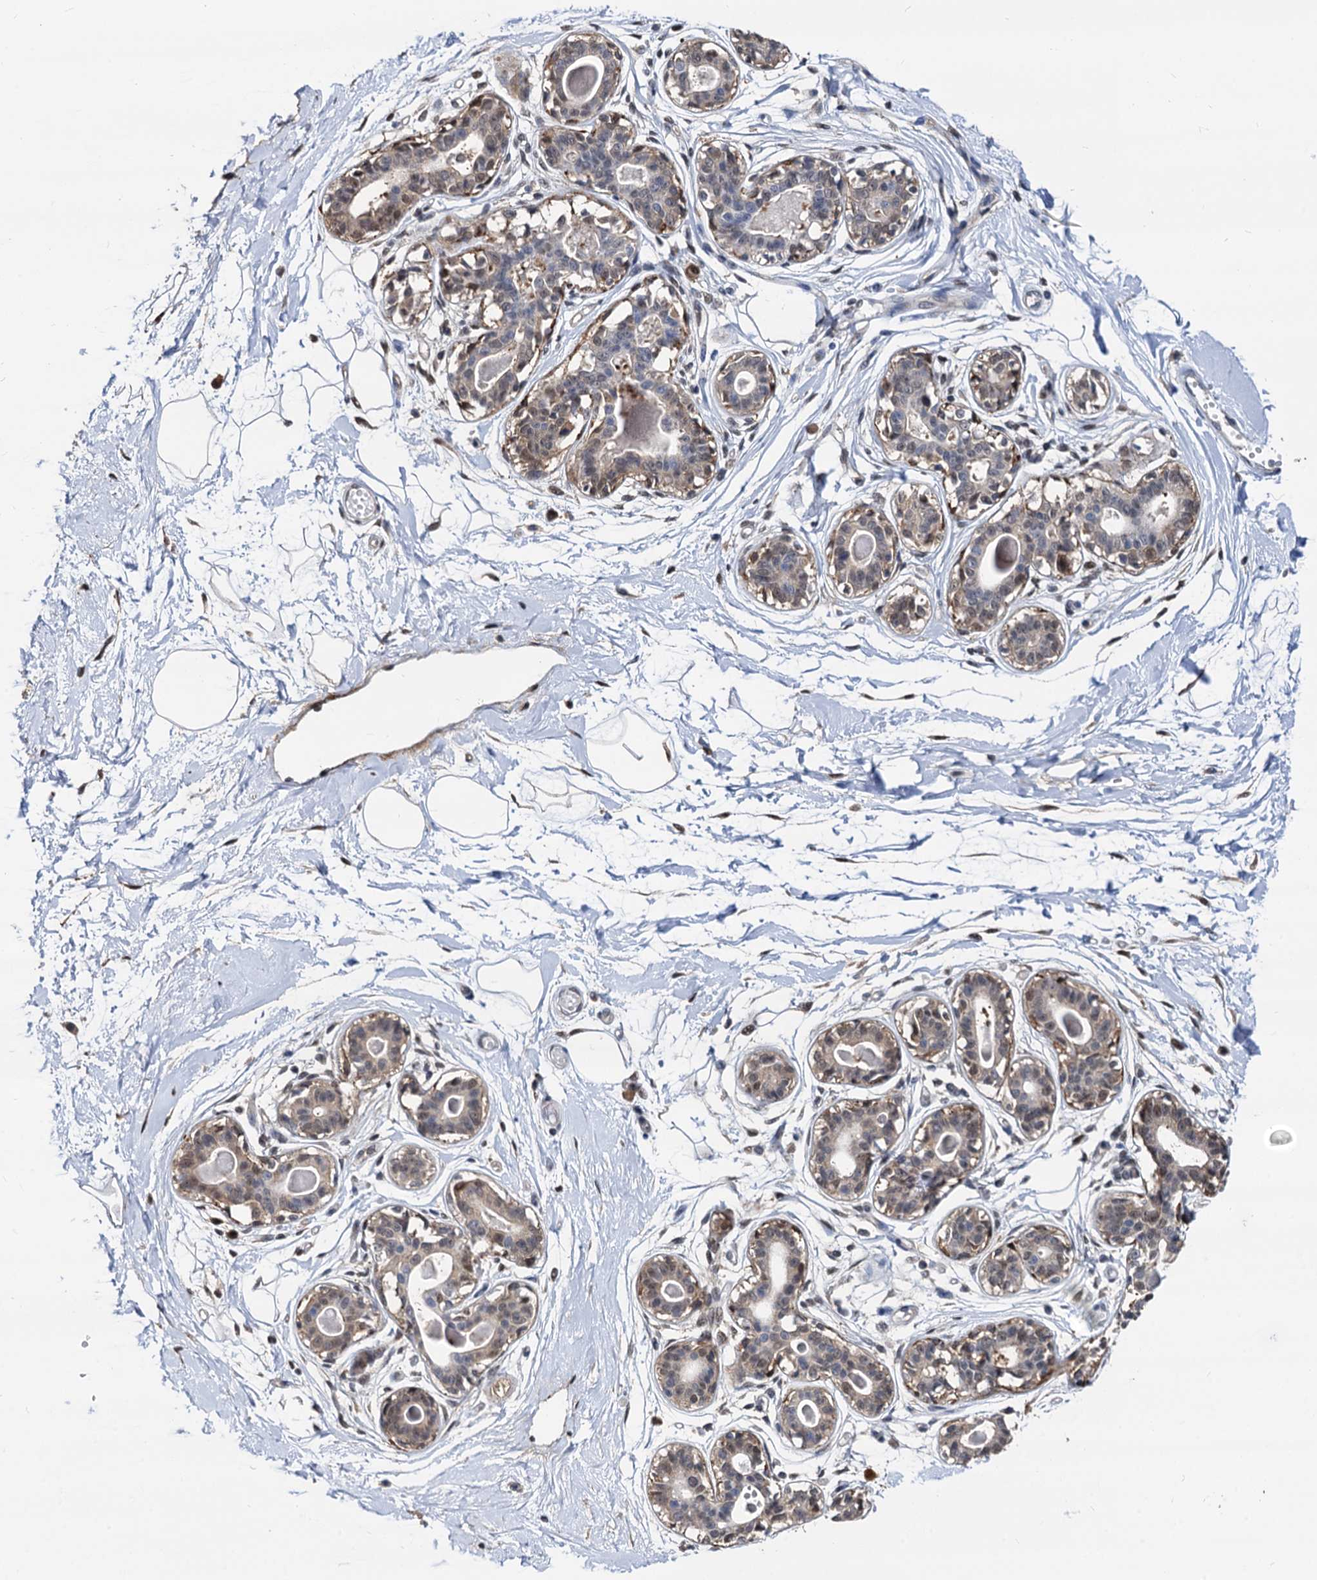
{"staining": {"intensity": "negative", "quantity": "none", "location": "none"}, "tissue": "breast", "cell_type": "Adipocytes", "image_type": "normal", "snomed": [{"axis": "morphology", "description": "Normal tissue, NOS"}, {"axis": "topography", "description": "Breast"}], "caption": "The immunohistochemistry (IHC) histopathology image has no significant expression in adipocytes of breast.", "gene": "PSMD4", "patient": {"sex": "female", "age": 45}}